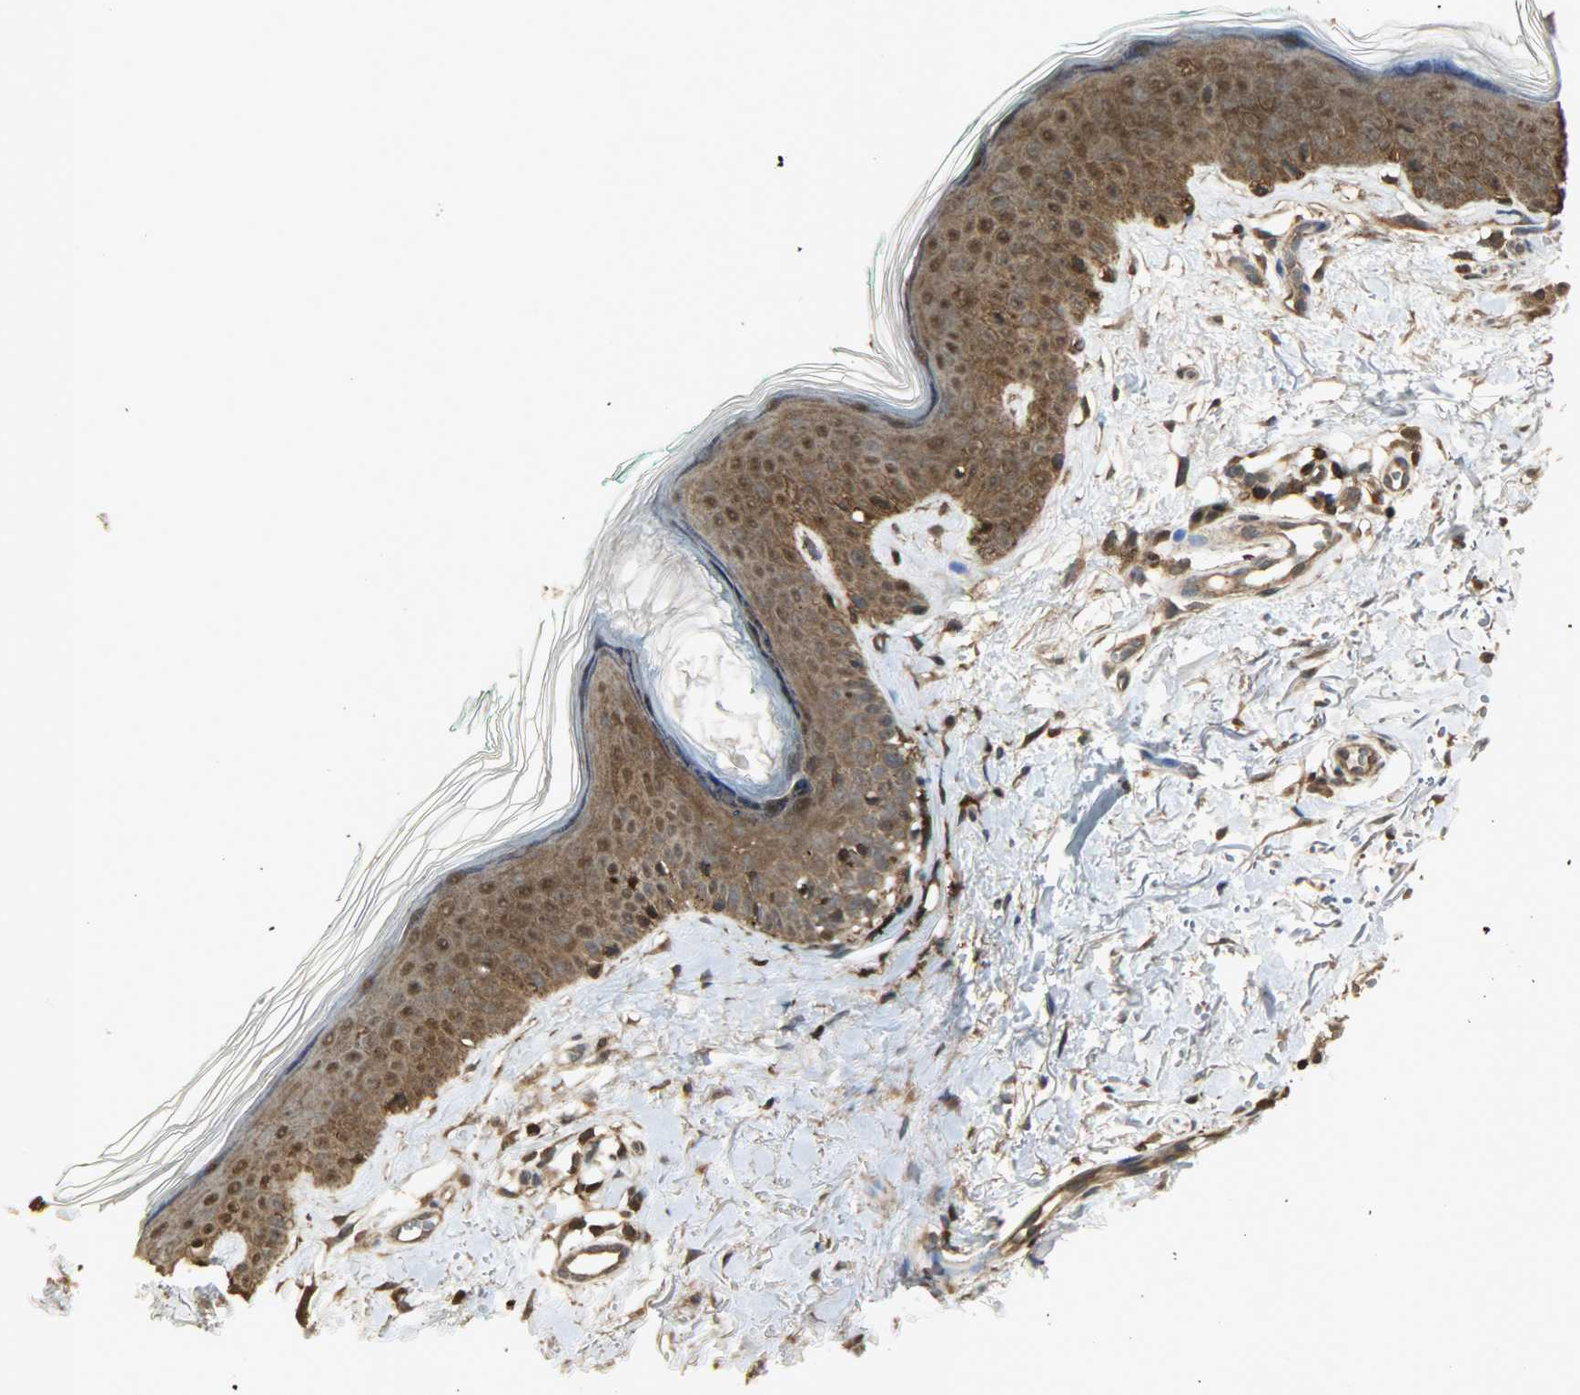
{"staining": {"intensity": "moderate", "quantity": ">75%", "location": "cytoplasmic/membranous,nuclear"}, "tissue": "skin", "cell_type": "Fibroblasts", "image_type": "normal", "snomed": [{"axis": "morphology", "description": "Normal tissue, NOS"}, {"axis": "topography", "description": "Skin"}], "caption": "Skin stained with DAB (3,3'-diaminobenzidine) immunohistochemistry exhibits medium levels of moderate cytoplasmic/membranous,nuclear staining in approximately >75% of fibroblasts.", "gene": "YWHAZ", "patient": {"sex": "male", "age": 71}}